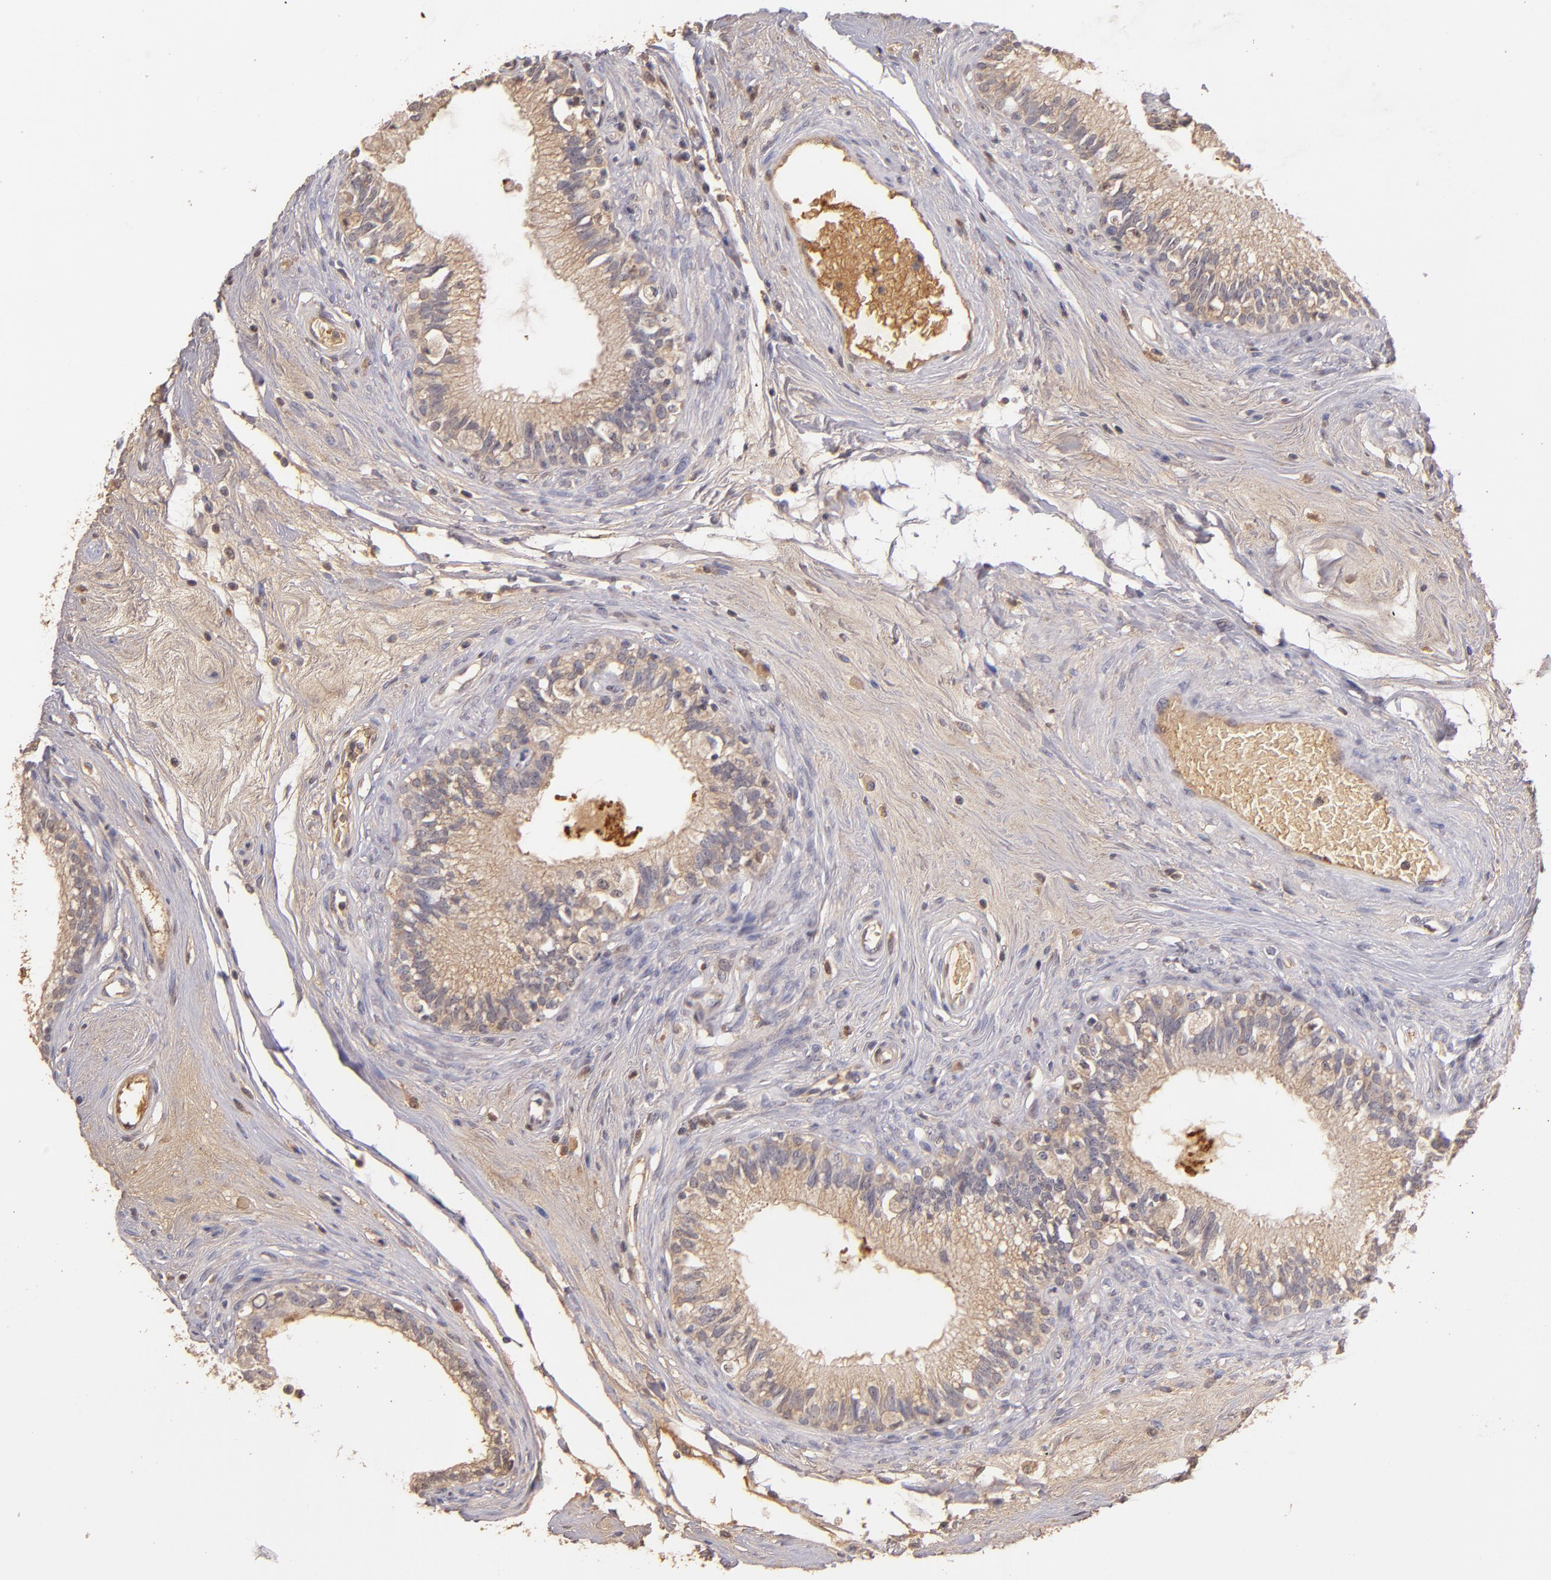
{"staining": {"intensity": "moderate", "quantity": ">75%", "location": "cytoplasmic/membranous"}, "tissue": "epididymis", "cell_type": "Glandular cells", "image_type": "normal", "snomed": [{"axis": "morphology", "description": "Normal tissue, NOS"}, {"axis": "morphology", "description": "Inflammation, NOS"}, {"axis": "topography", "description": "Epididymis"}], "caption": "The micrograph exhibits staining of benign epididymis, revealing moderate cytoplasmic/membranous protein staining (brown color) within glandular cells. (DAB (3,3'-diaminobenzidine) = brown stain, brightfield microscopy at high magnification).", "gene": "SERPINC1", "patient": {"sex": "male", "age": 84}}